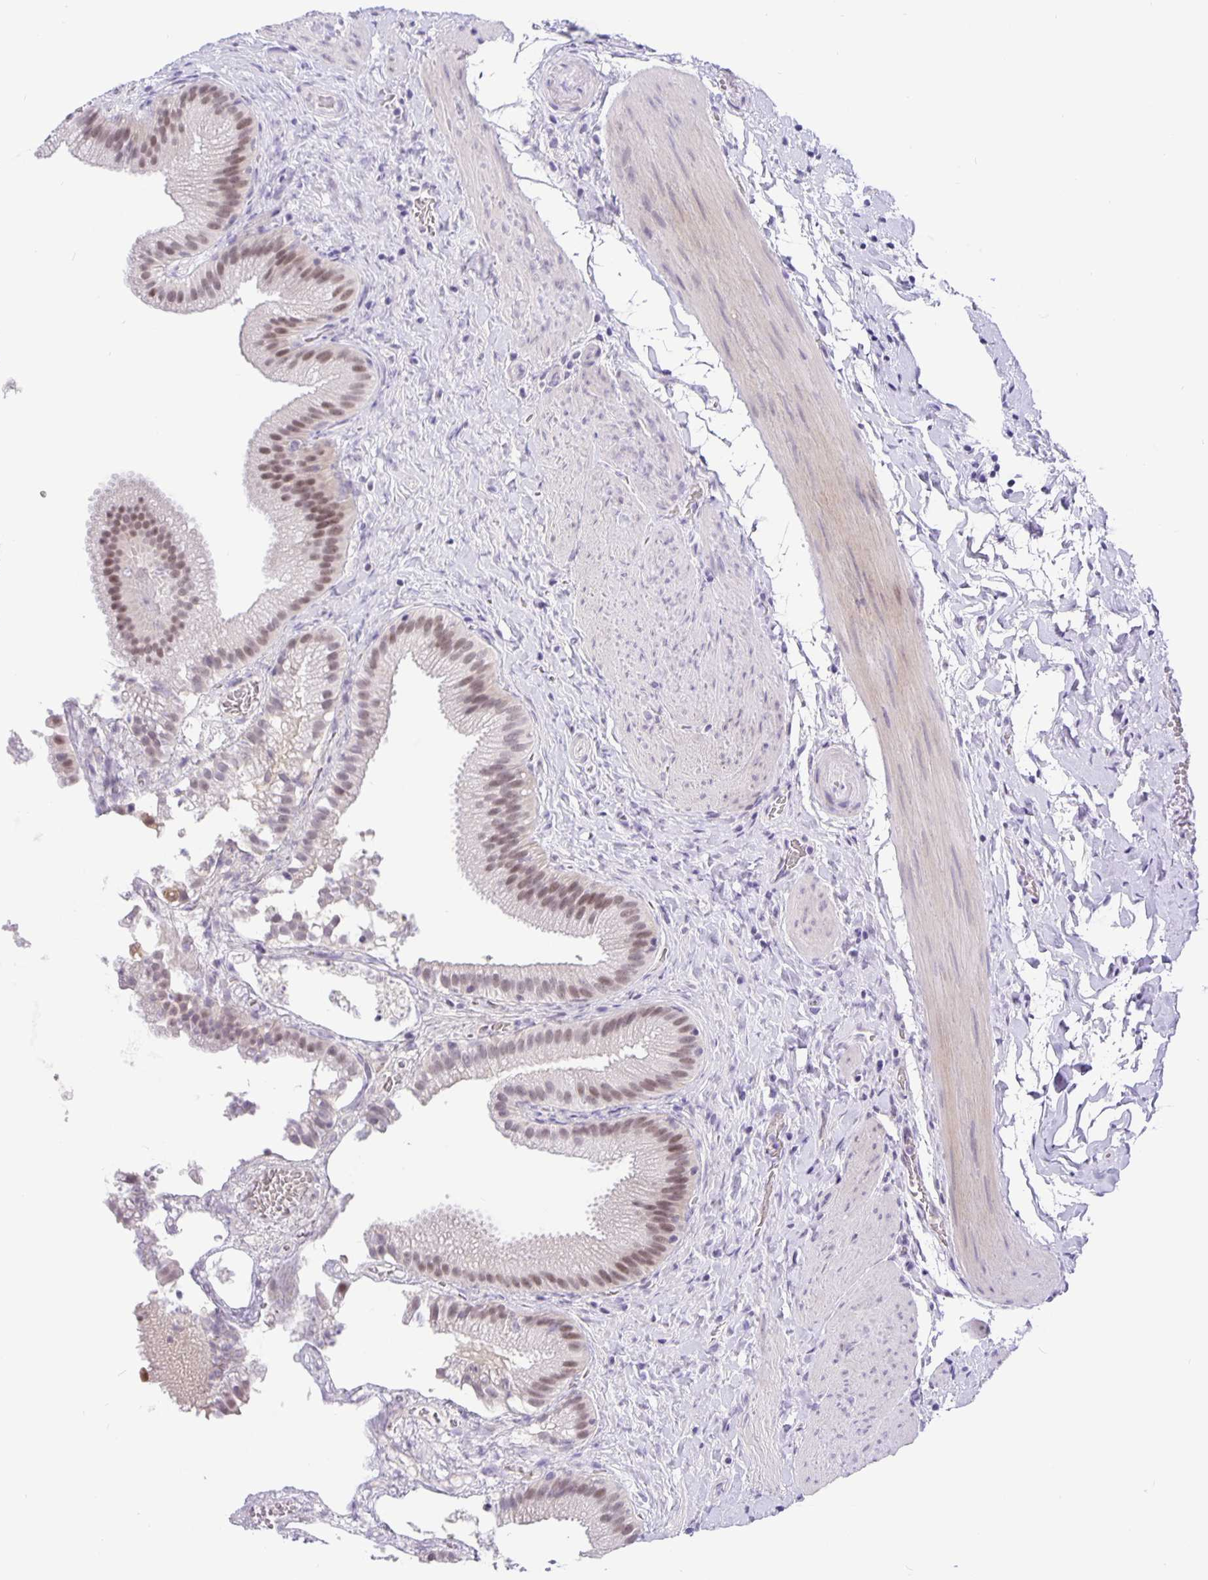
{"staining": {"intensity": "weak", "quantity": "25%-75%", "location": "nuclear"}, "tissue": "gallbladder", "cell_type": "Glandular cells", "image_type": "normal", "snomed": [{"axis": "morphology", "description": "Normal tissue, NOS"}, {"axis": "topography", "description": "Gallbladder"}], "caption": "Protein expression by immunohistochemistry displays weak nuclear positivity in about 25%-75% of glandular cells in unremarkable gallbladder. Using DAB (brown) and hematoxylin (blue) stains, captured at high magnification using brightfield microscopy.", "gene": "FOSL2", "patient": {"sex": "female", "age": 63}}